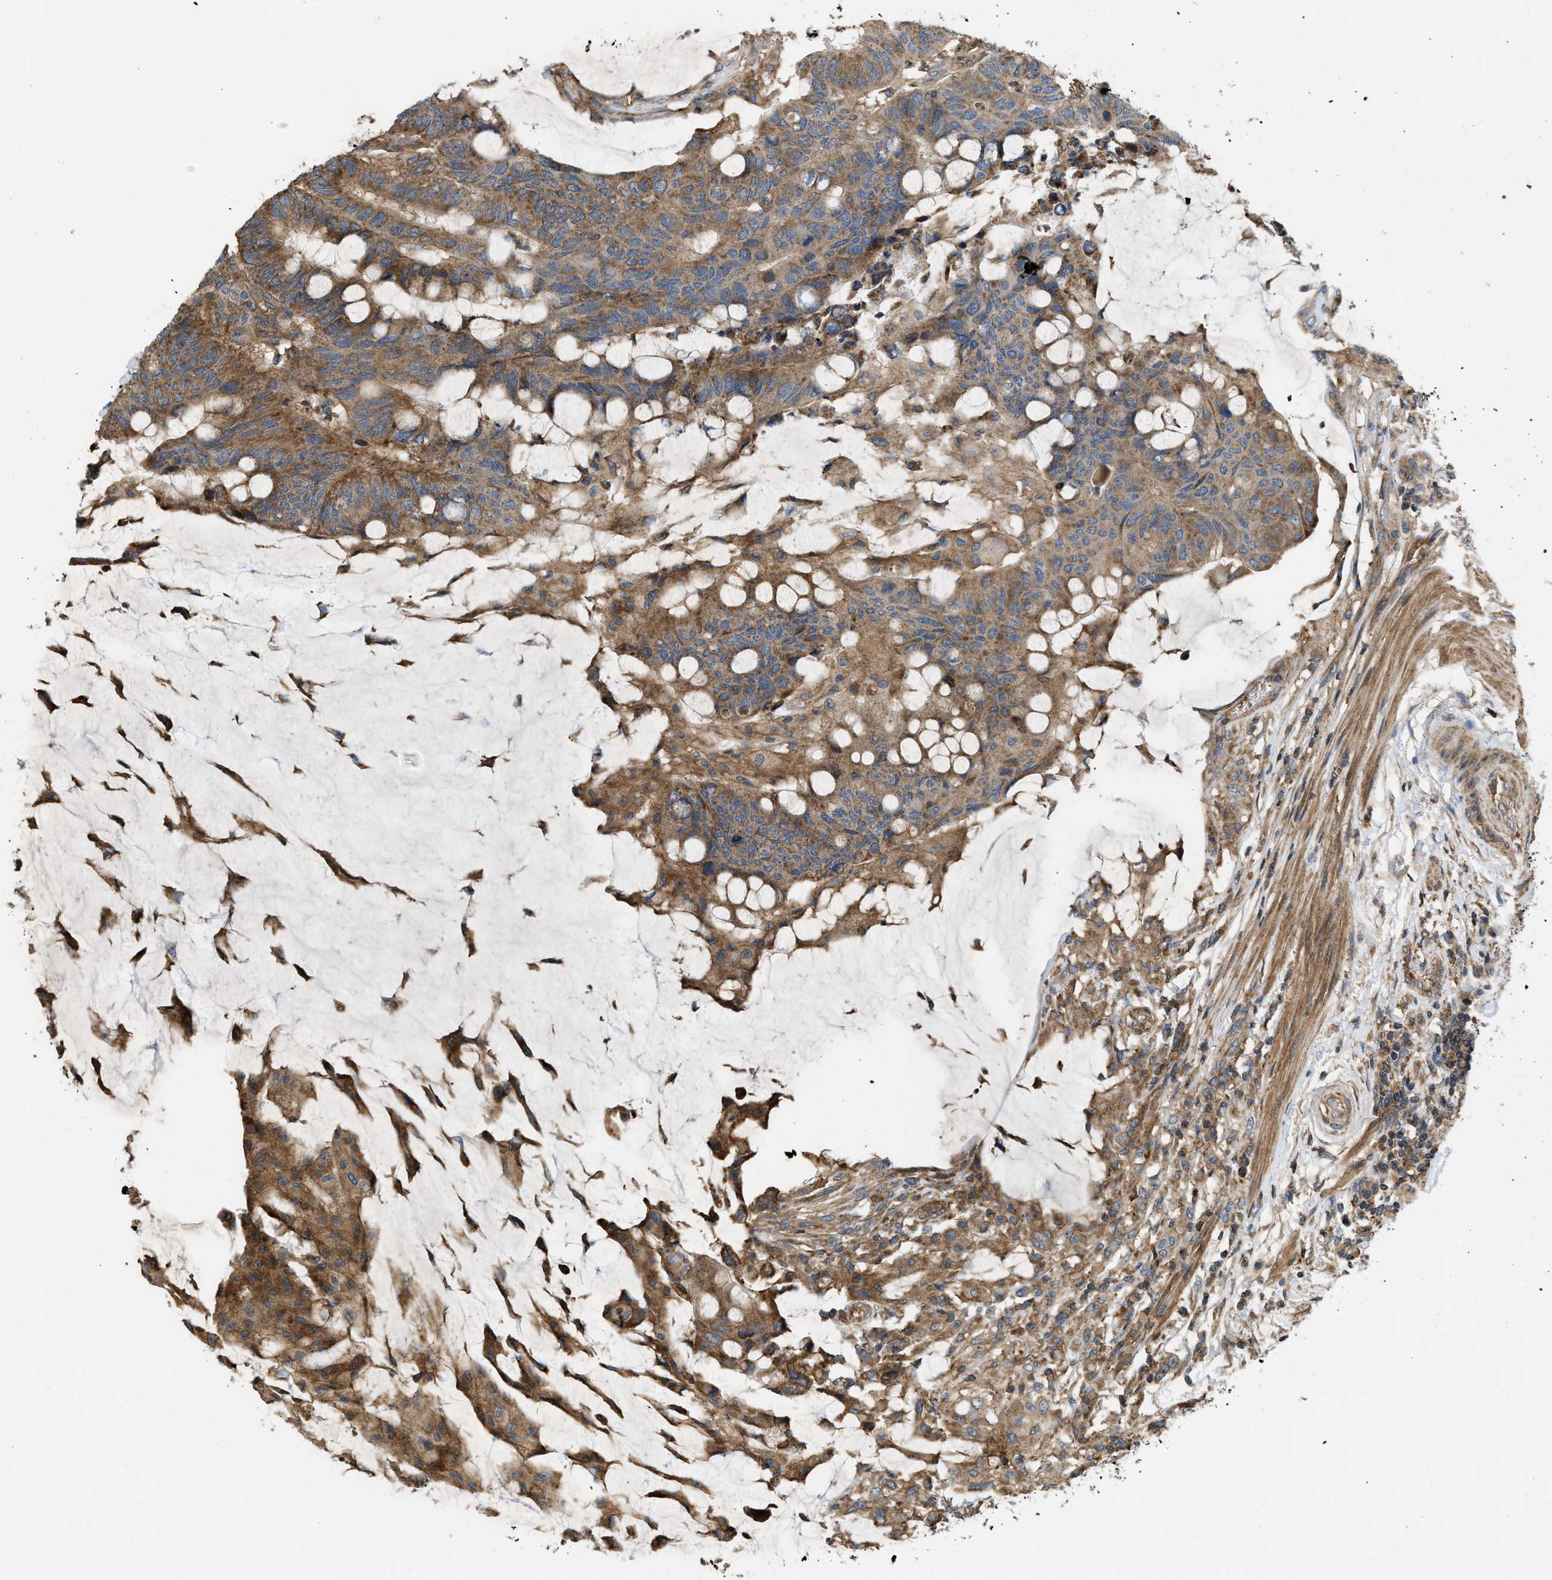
{"staining": {"intensity": "moderate", "quantity": ">75%", "location": "cytoplasmic/membranous"}, "tissue": "colorectal cancer", "cell_type": "Tumor cells", "image_type": "cancer", "snomed": [{"axis": "morphology", "description": "Normal tissue, NOS"}, {"axis": "morphology", "description": "Adenocarcinoma, NOS"}, {"axis": "topography", "description": "Rectum"}, {"axis": "topography", "description": "Peripheral nerve tissue"}], "caption": "A photomicrograph of human adenocarcinoma (colorectal) stained for a protein reveals moderate cytoplasmic/membranous brown staining in tumor cells.", "gene": "GNB4", "patient": {"sex": "male", "age": 92}}